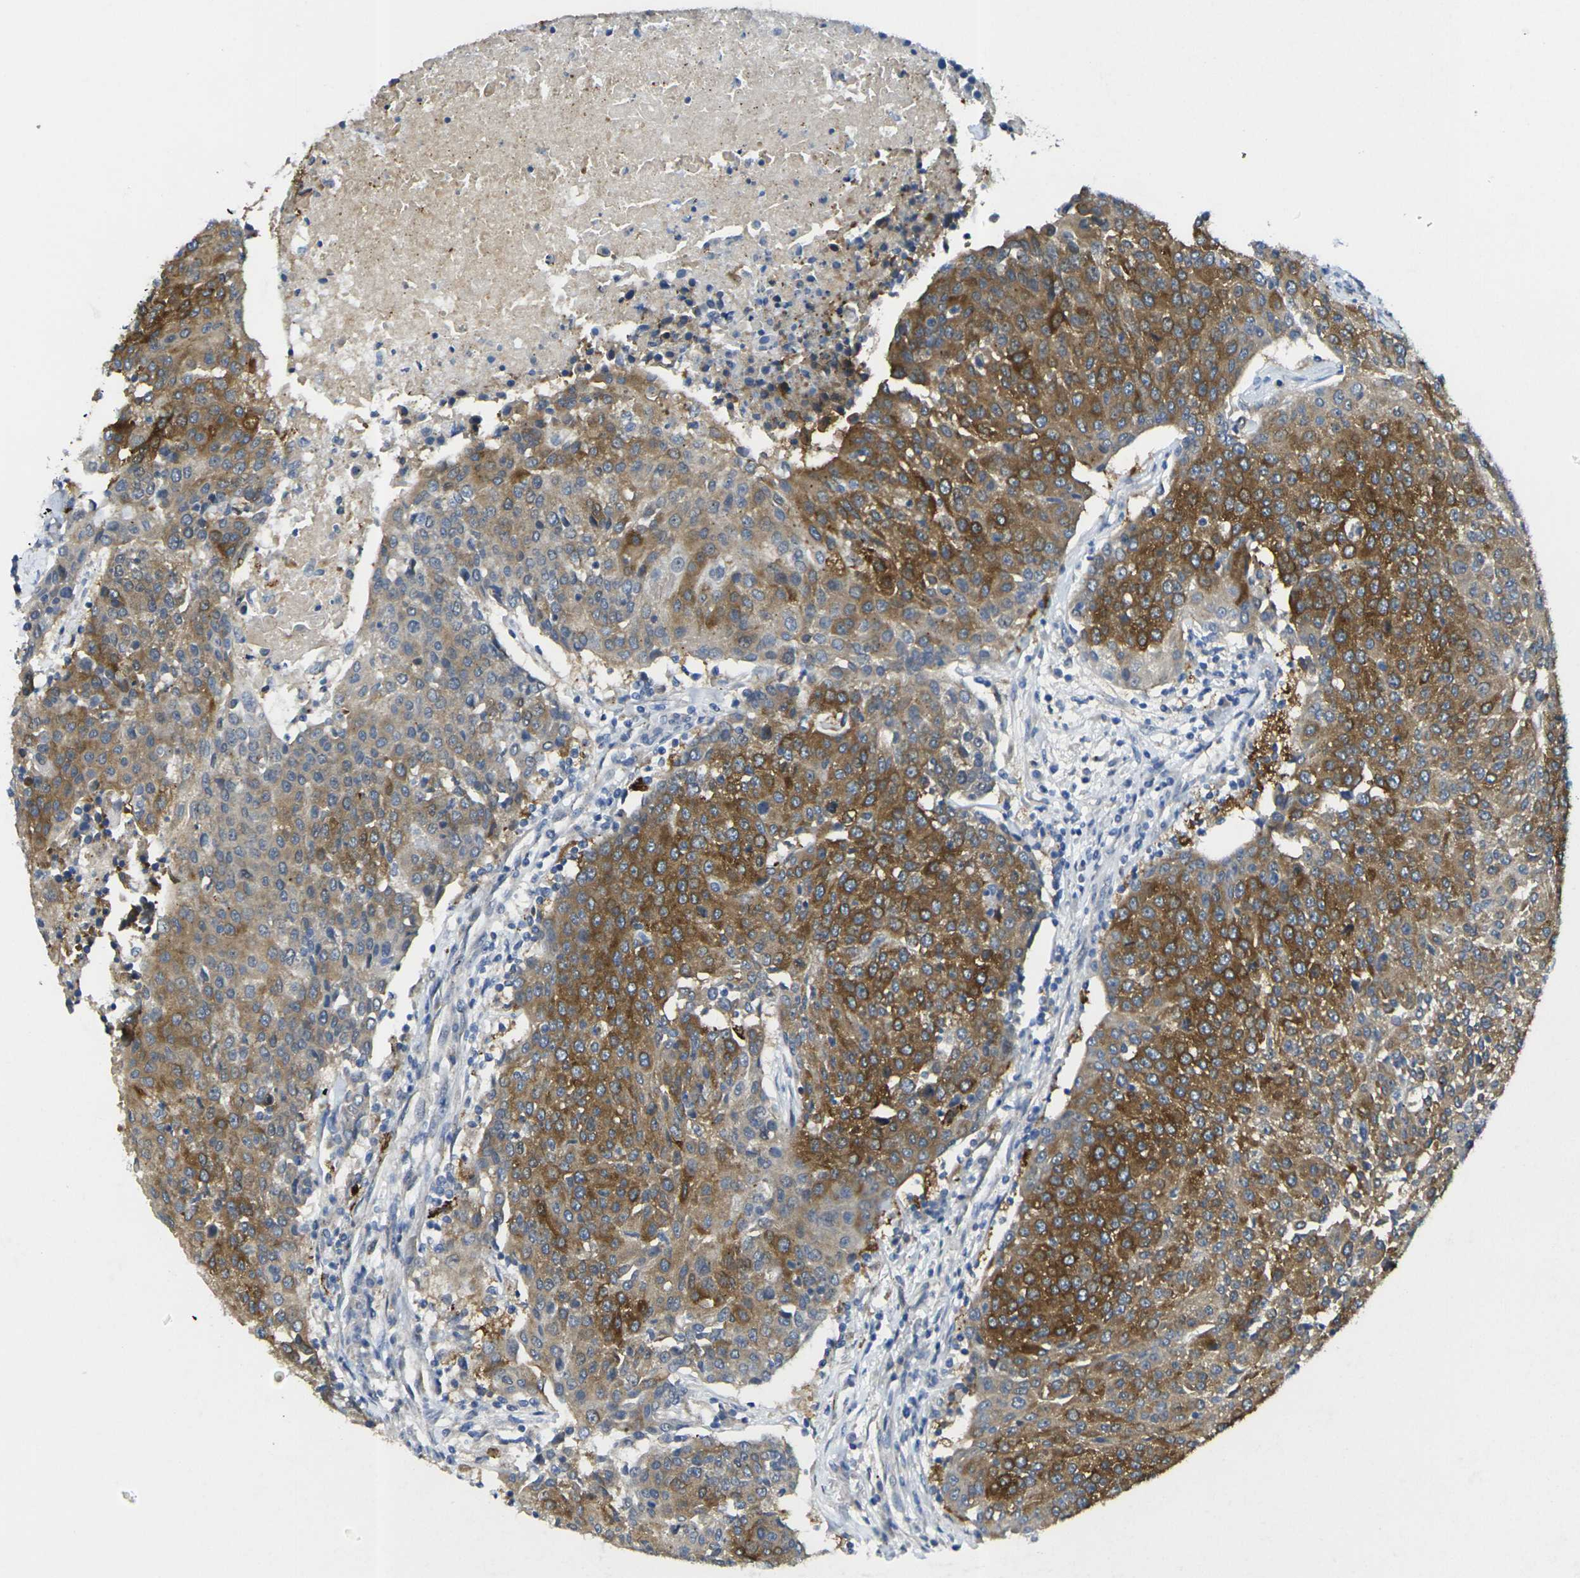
{"staining": {"intensity": "moderate", "quantity": ">75%", "location": "cytoplasmic/membranous"}, "tissue": "urothelial cancer", "cell_type": "Tumor cells", "image_type": "cancer", "snomed": [{"axis": "morphology", "description": "Urothelial carcinoma, High grade"}, {"axis": "topography", "description": "Urinary bladder"}], "caption": "Human urothelial cancer stained for a protein (brown) demonstrates moderate cytoplasmic/membranous positive staining in about >75% of tumor cells.", "gene": "GNA12", "patient": {"sex": "female", "age": 85}}